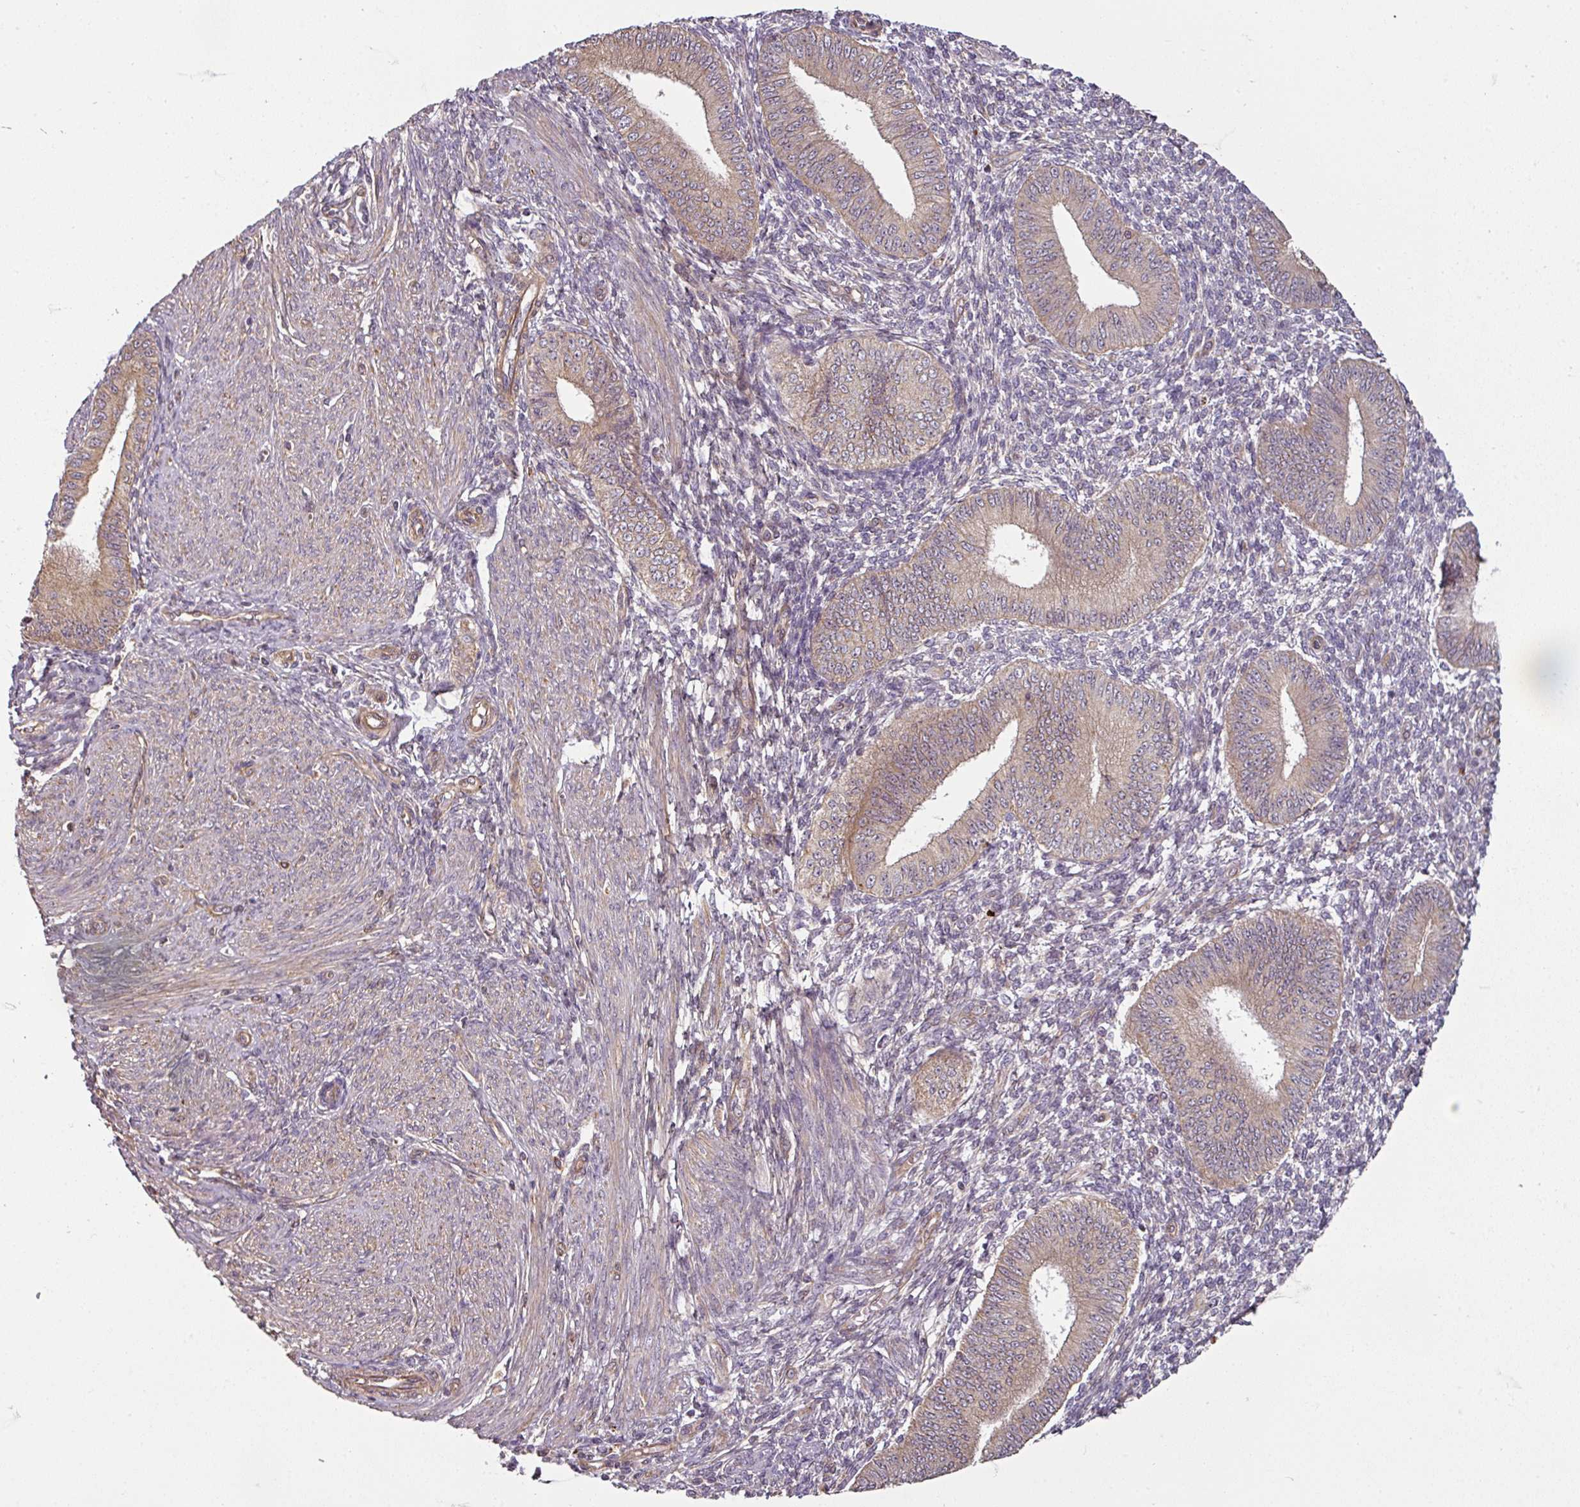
{"staining": {"intensity": "weak", "quantity": "<25%", "location": "cytoplasmic/membranous"}, "tissue": "endometrium", "cell_type": "Cells in endometrial stroma", "image_type": "normal", "snomed": [{"axis": "morphology", "description": "Normal tissue, NOS"}, {"axis": "topography", "description": "Endometrium"}], "caption": "High magnification brightfield microscopy of normal endometrium stained with DAB (3,3'-diaminobenzidine) (brown) and counterstained with hematoxylin (blue): cells in endometrial stroma show no significant positivity. (Immunohistochemistry (ihc), brightfield microscopy, high magnification).", "gene": "DIMT1", "patient": {"sex": "female", "age": 49}}